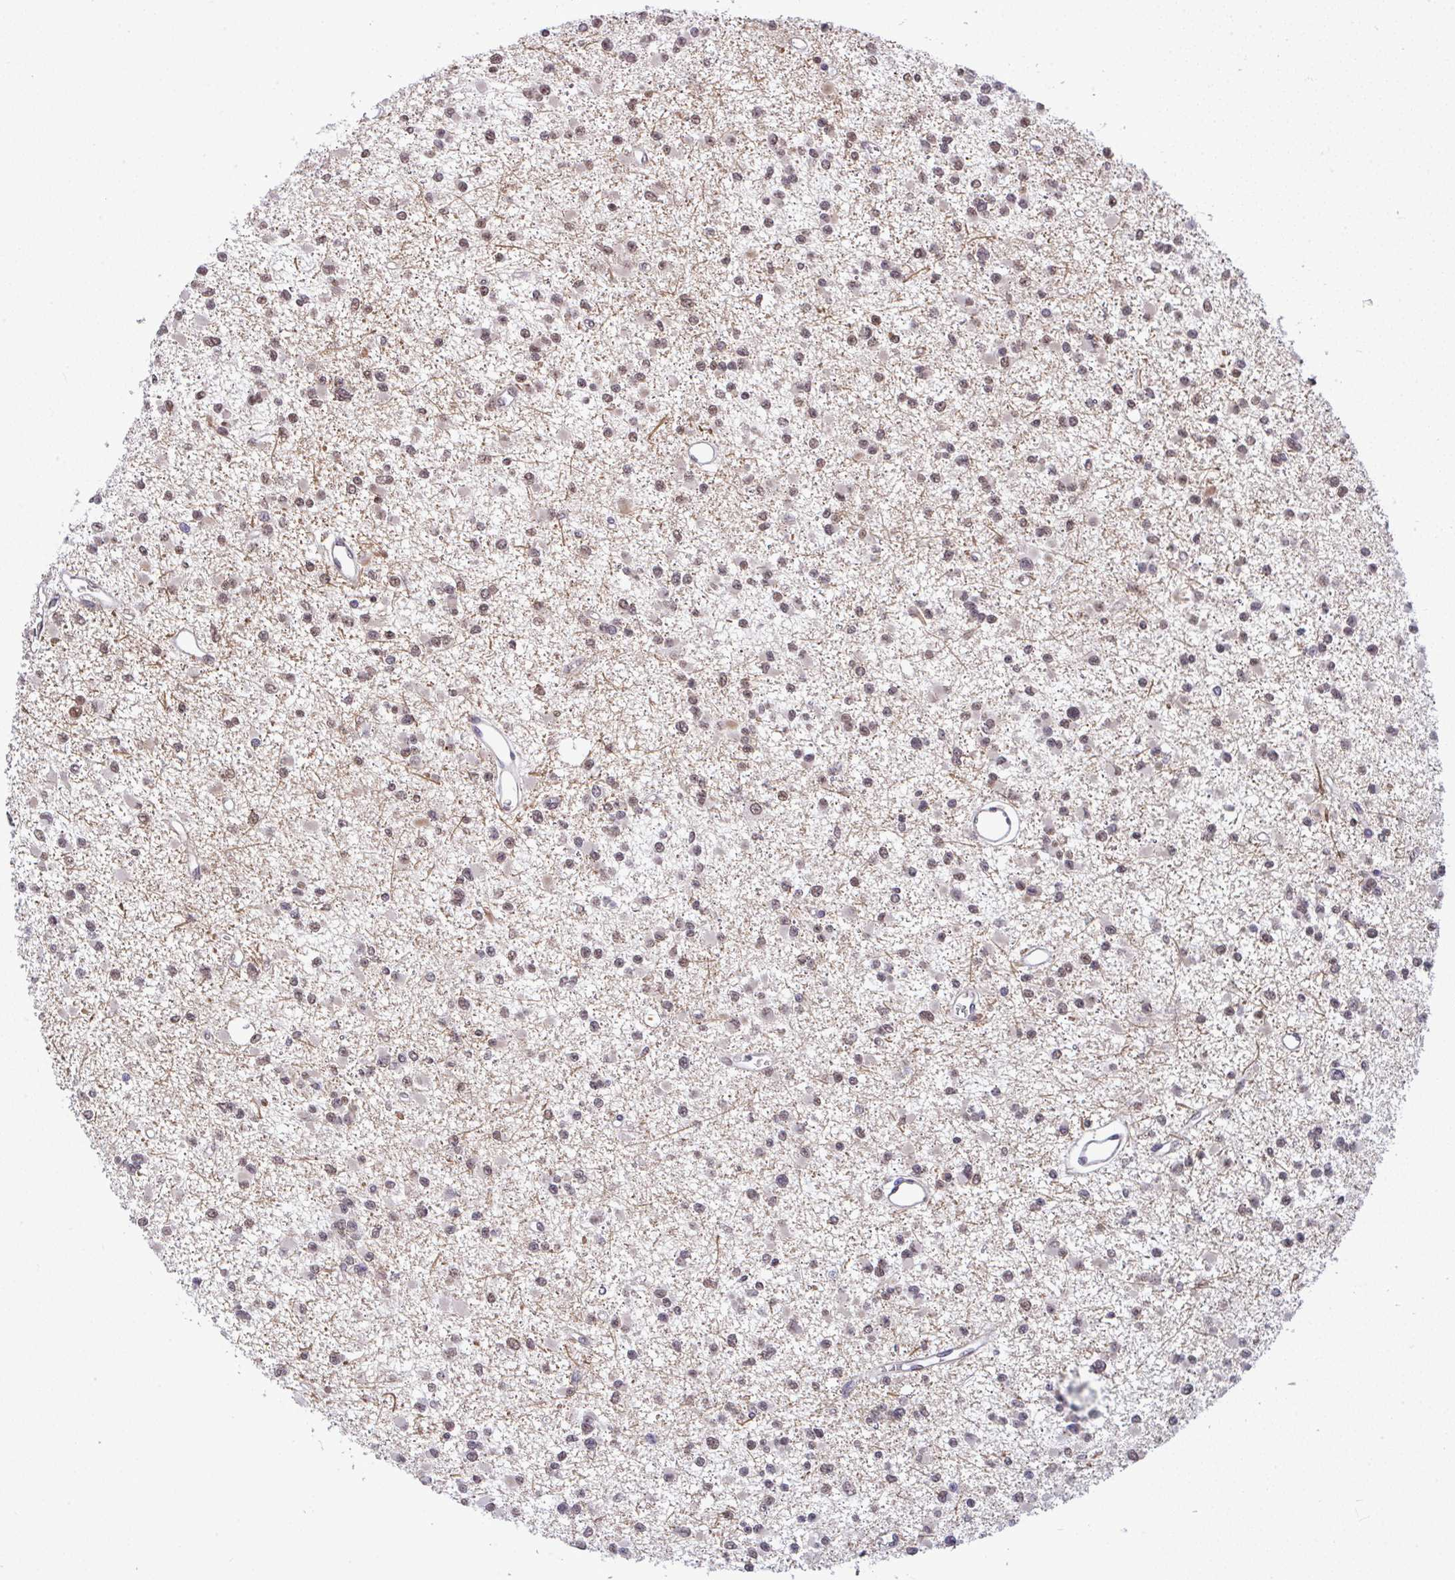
{"staining": {"intensity": "moderate", "quantity": ">75%", "location": "nuclear"}, "tissue": "glioma", "cell_type": "Tumor cells", "image_type": "cancer", "snomed": [{"axis": "morphology", "description": "Glioma, malignant, Low grade"}, {"axis": "topography", "description": "Brain"}], "caption": "Glioma stained with immunohistochemistry (IHC) demonstrates moderate nuclear expression in approximately >75% of tumor cells.", "gene": "C9orf64", "patient": {"sex": "female", "age": 22}}